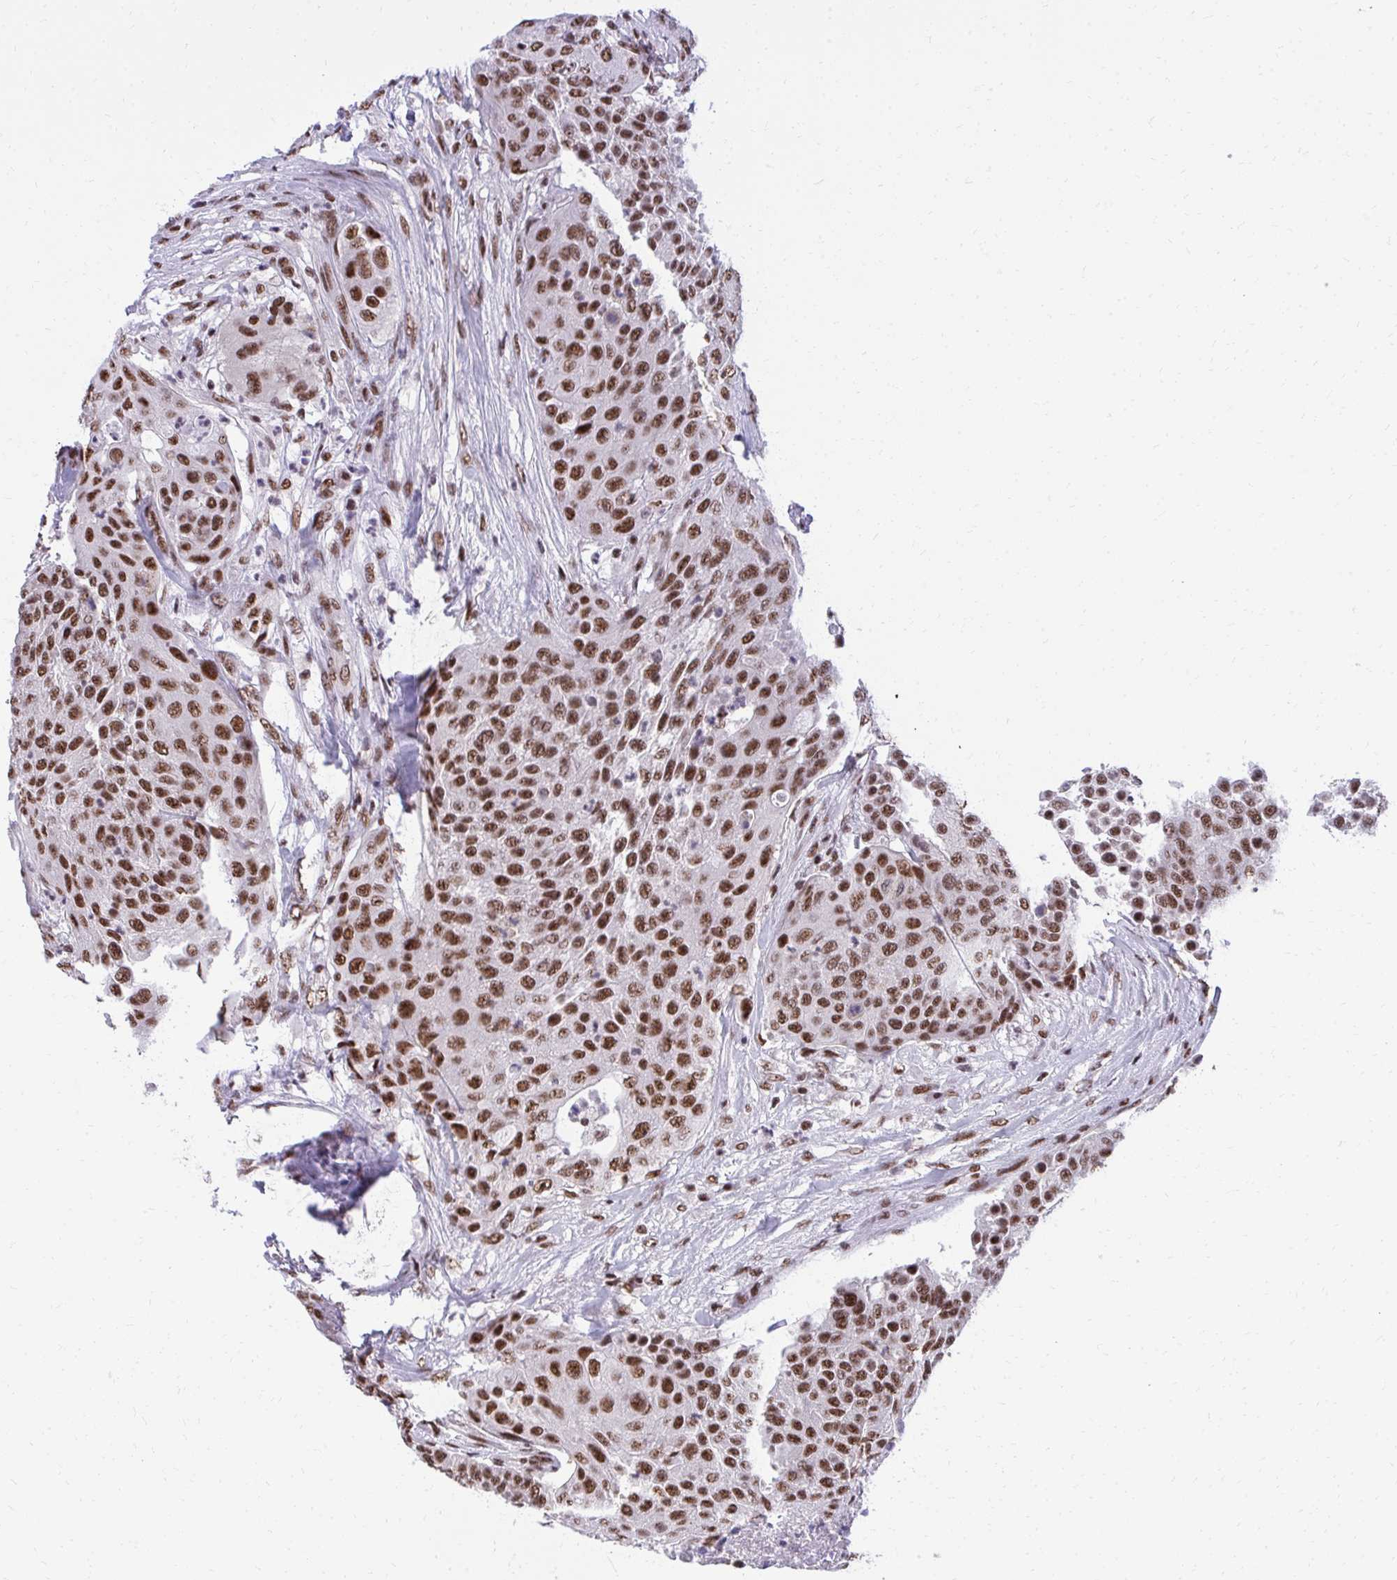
{"staining": {"intensity": "strong", "quantity": ">75%", "location": "nuclear"}, "tissue": "urothelial cancer", "cell_type": "Tumor cells", "image_type": "cancer", "snomed": [{"axis": "morphology", "description": "Urothelial carcinoma, High grade"}, {"axis": "topography", "description": "Urinary bladder"}], "caption": "This is an image of IHC staining of urothelial cancer, which shows strong staining in the nuclear of tumor cells.", "gene": "SYNE4", "patient": {"sex": "female", "age": 63}}